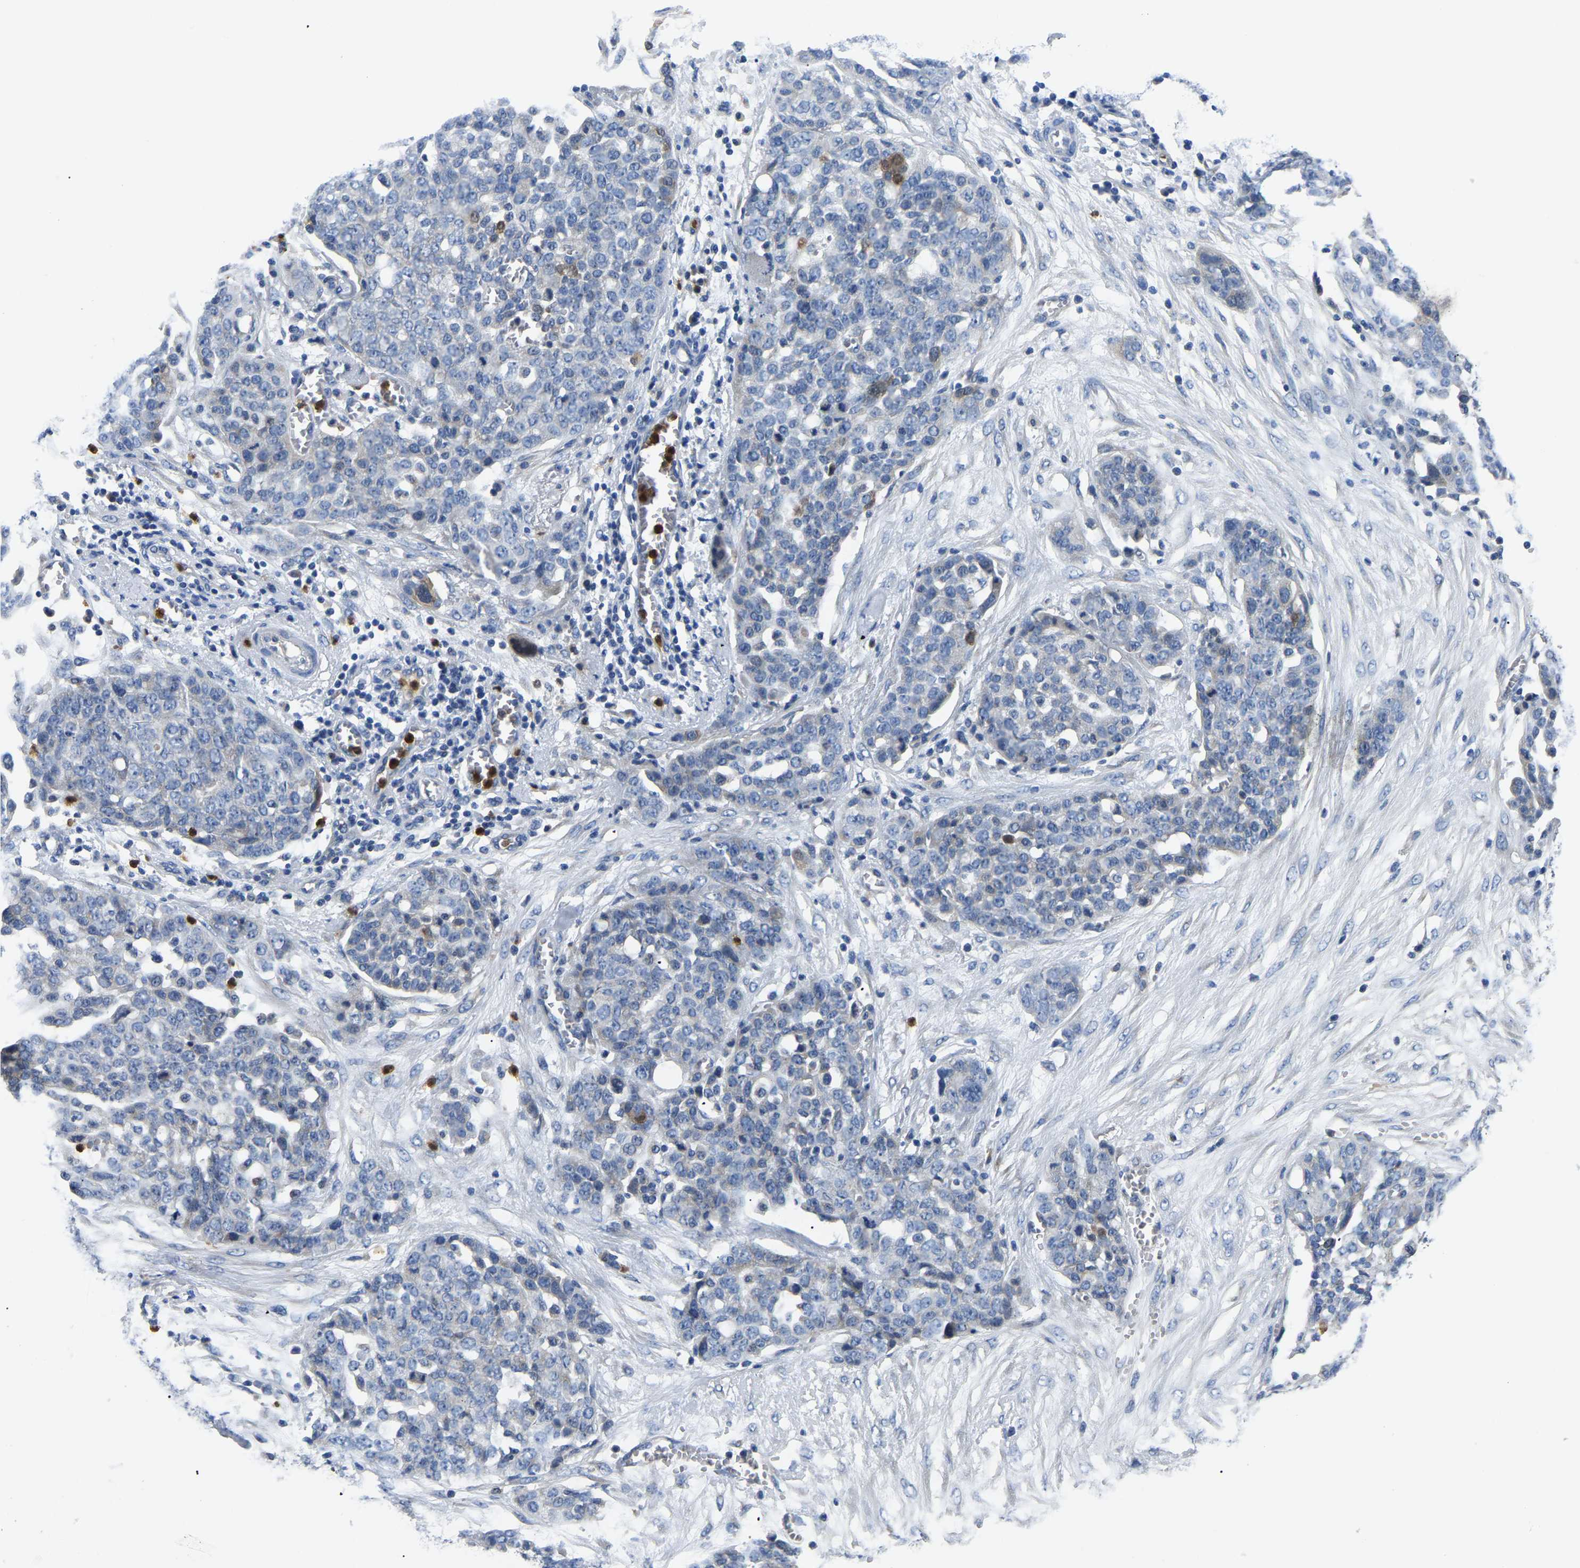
{"staining": {"intensity": "negative", "quantity": "none", "location": "none"}, "tissue": "ovarian cancer", "cell_type": "Tumor cells", "image_type": "cancer", "snomed": [{"axis": "morphology", "description": "Cystadenocarcinoma, serous, NOS"}, {"axis": "topography", "description": "Soft tissue"}, {"axis": "topography", "description": "Ovary"}], "caption": "An immunohistochemistry (IHC) micrograph of ovarian cancer (serous cystadenocarcinoma) is shown. There is no staining in tumor cells of ovarian cancer (serous cystadenocarcinoma).", "gene": "TOR1B", "patient": {"sex": "female", "age": 57}}